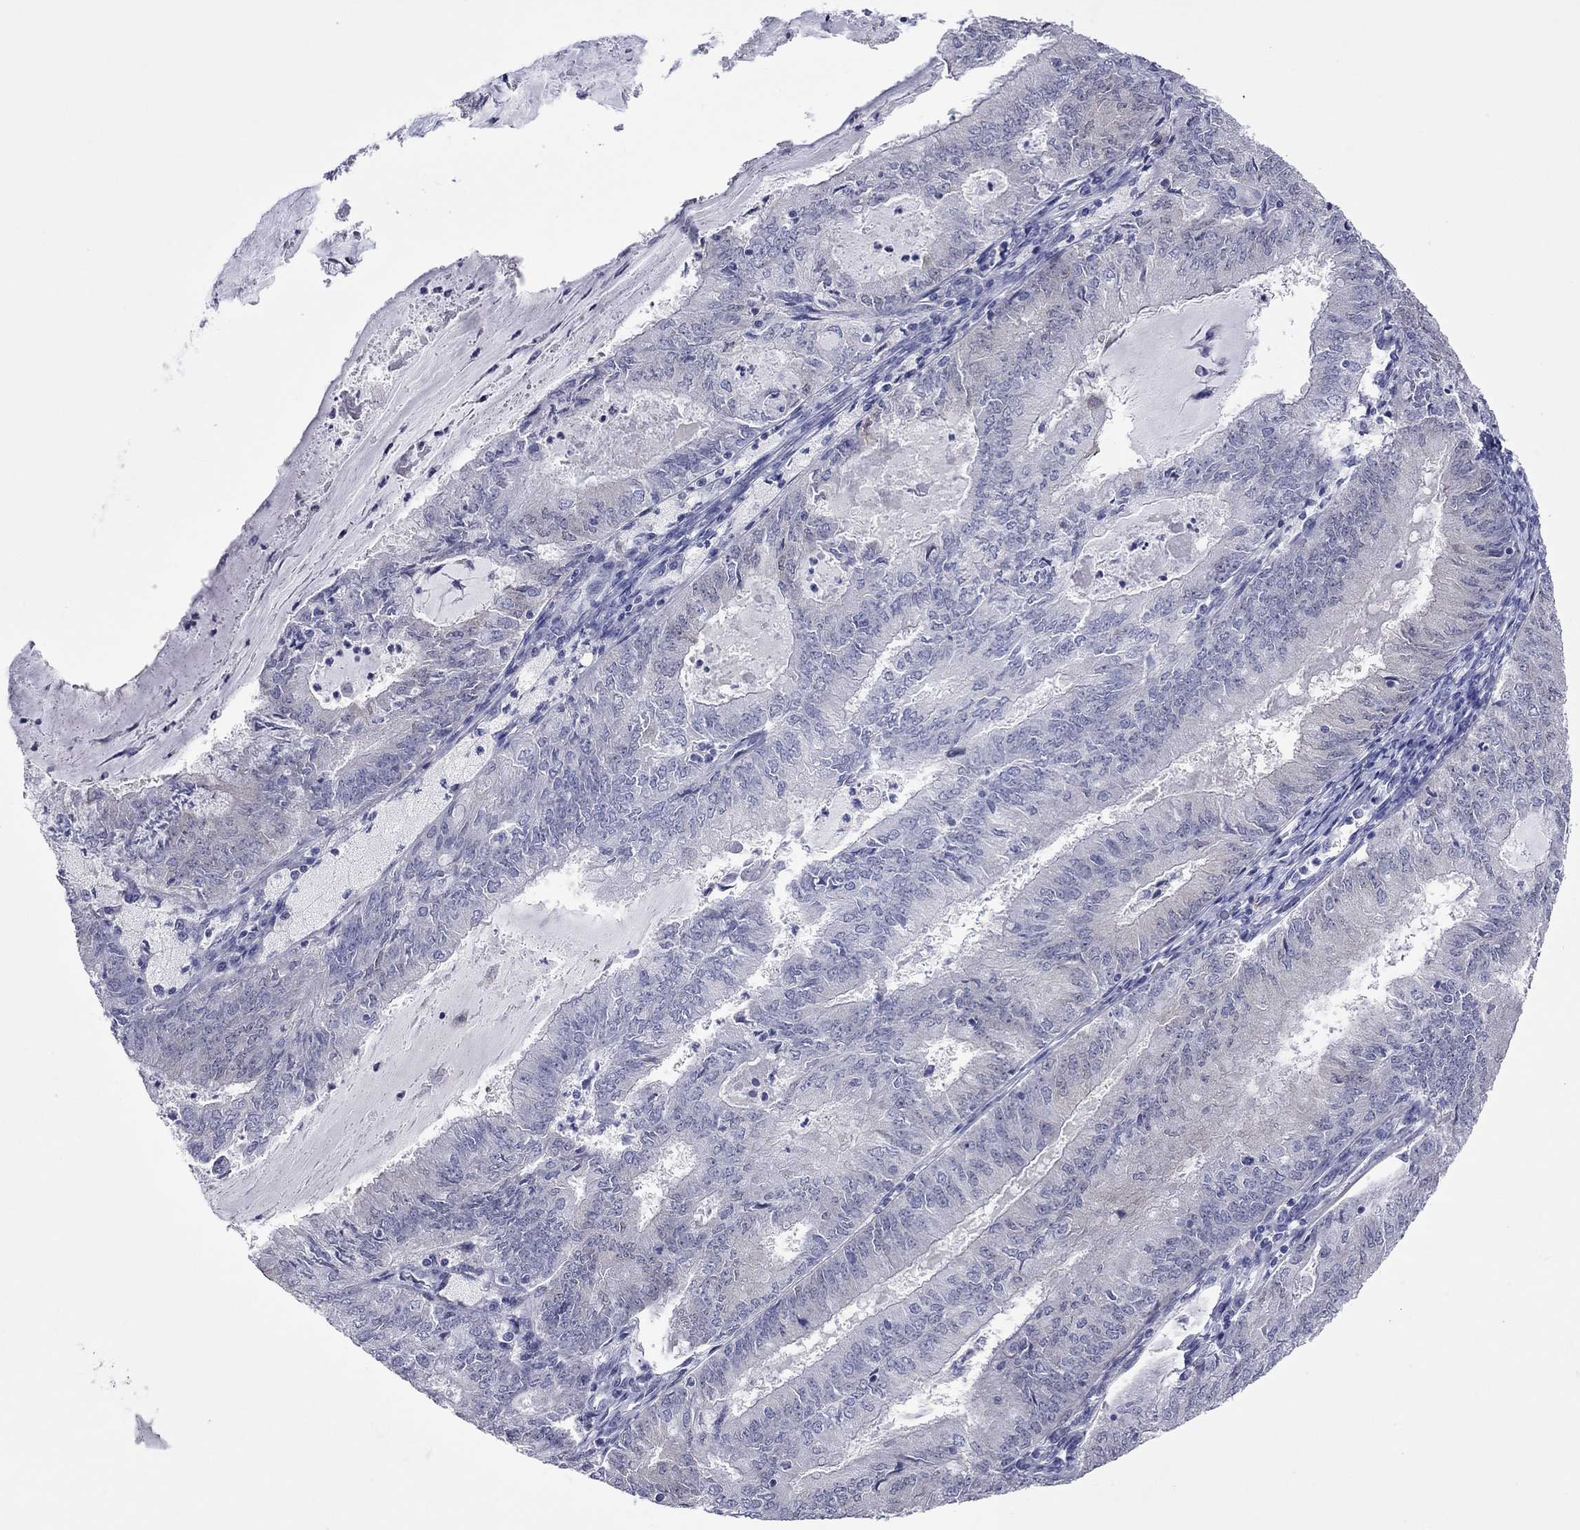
{"staining": {"intensity": "negative", "quantity": "none", "location": "none"}, "tissue": "endometrial cancer", "cell_type": "Tumor cells", "image_type": "cancer", "snomed": [{"axis": "morphology", "description": "Adenocarcinoma, NOS"}, {"axis": "topography", "description": "Endometrium"}], "caption": "DAB immunohistochemical staining of adenocarcinoma (endometrial) displays no significant staining in tumor cells.", "gene": "CTNNBIP1", "patient": {"sex": "female", "age": 57}}